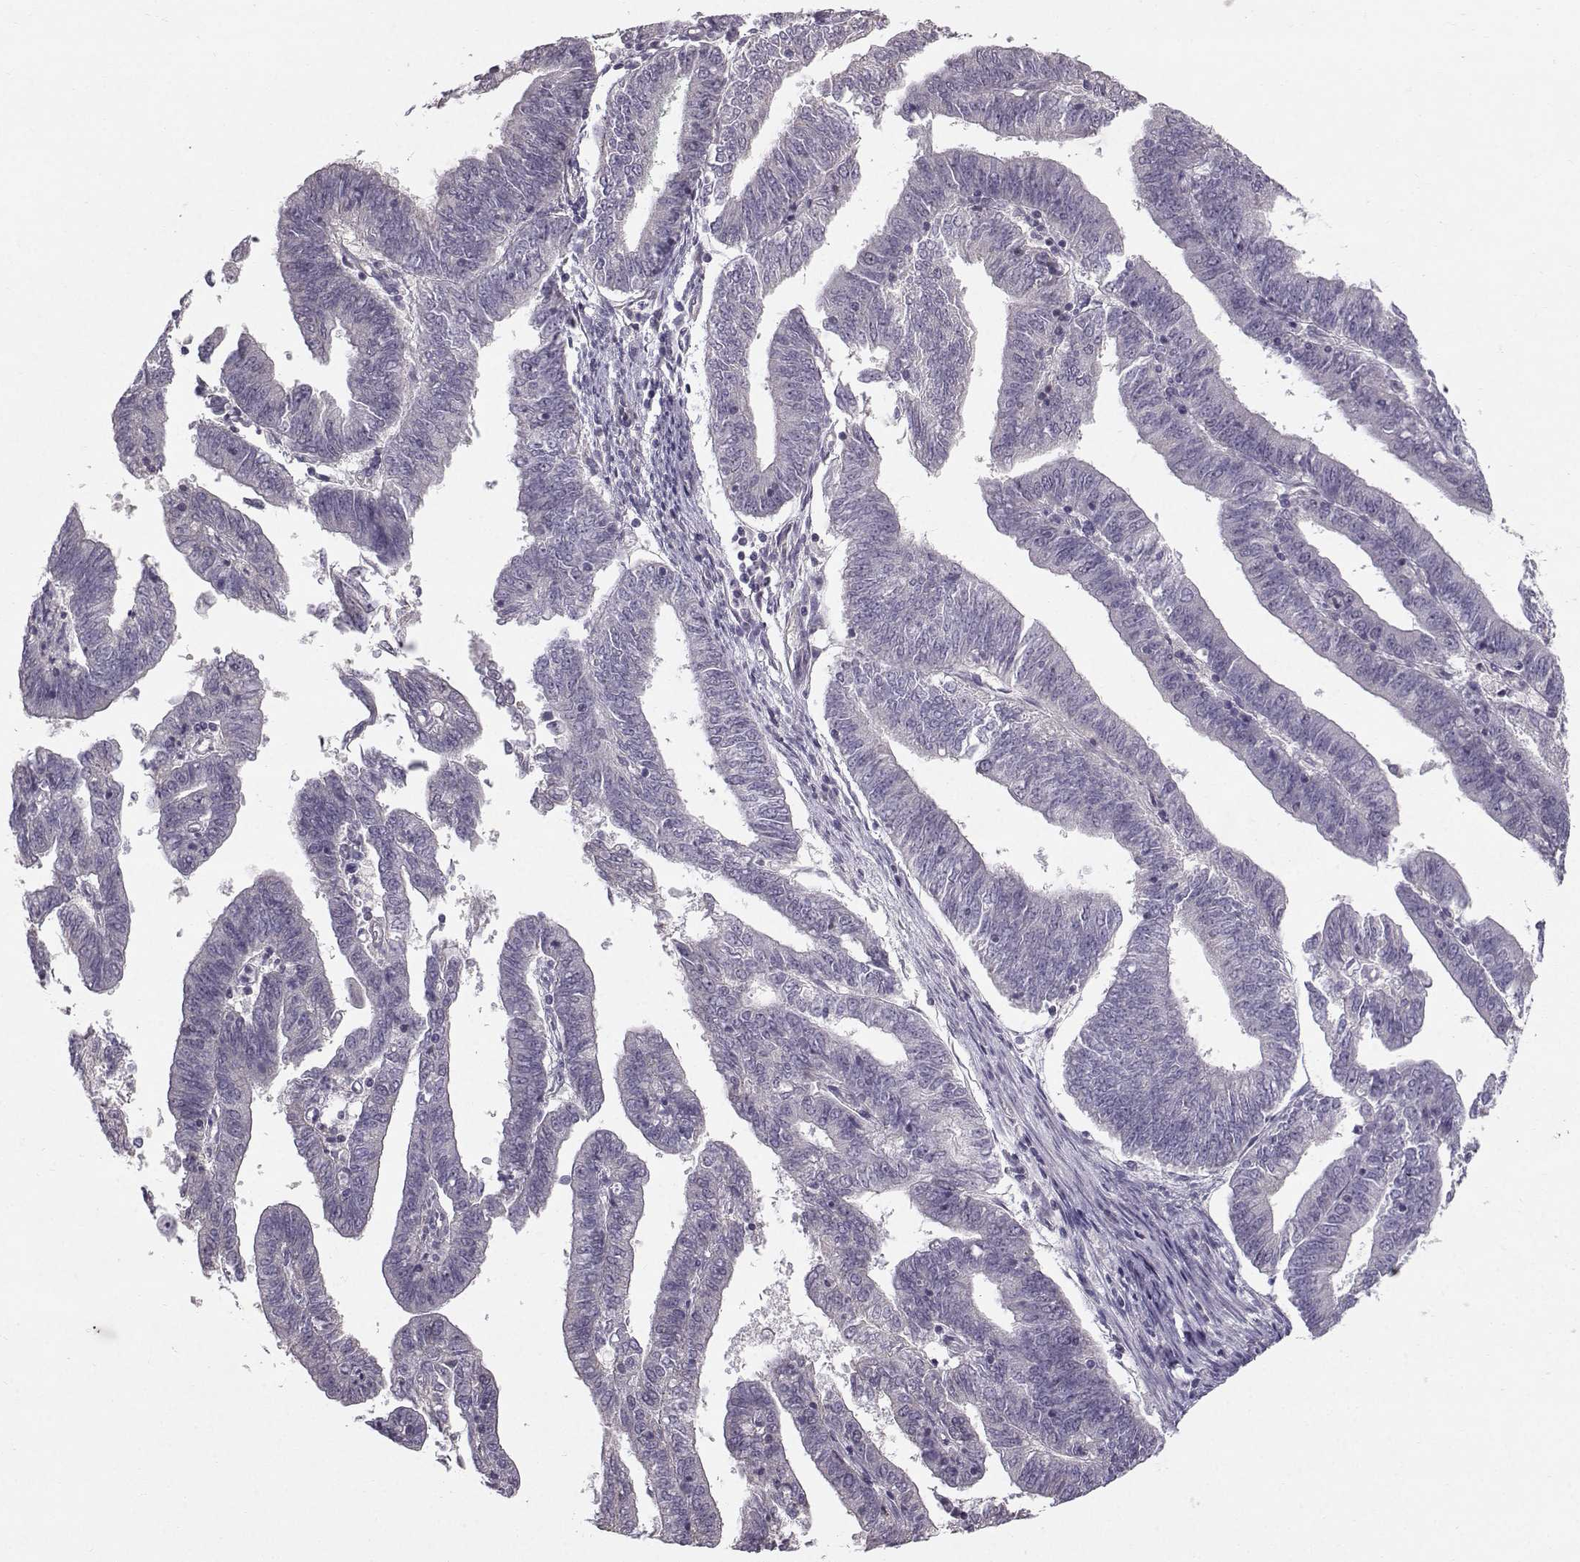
{"staining": {"intensity": "negative", "quantity": "none", "location": "none"}, "tissue": "endometrial cancer", "cell_type": "Tumor cells", "image_type": "cancer", "snomed": [{"axis": "morphology", "description": "Adenocarcinoma, NOS"}, {"axis": "topography", "description": "Endometrium"}], "caption": "Tumor cells show no significant expression in adenocarcinoma (endometrial).", "gene": "TSPYL5", "patient": {"sex": "female", "age": 82}}